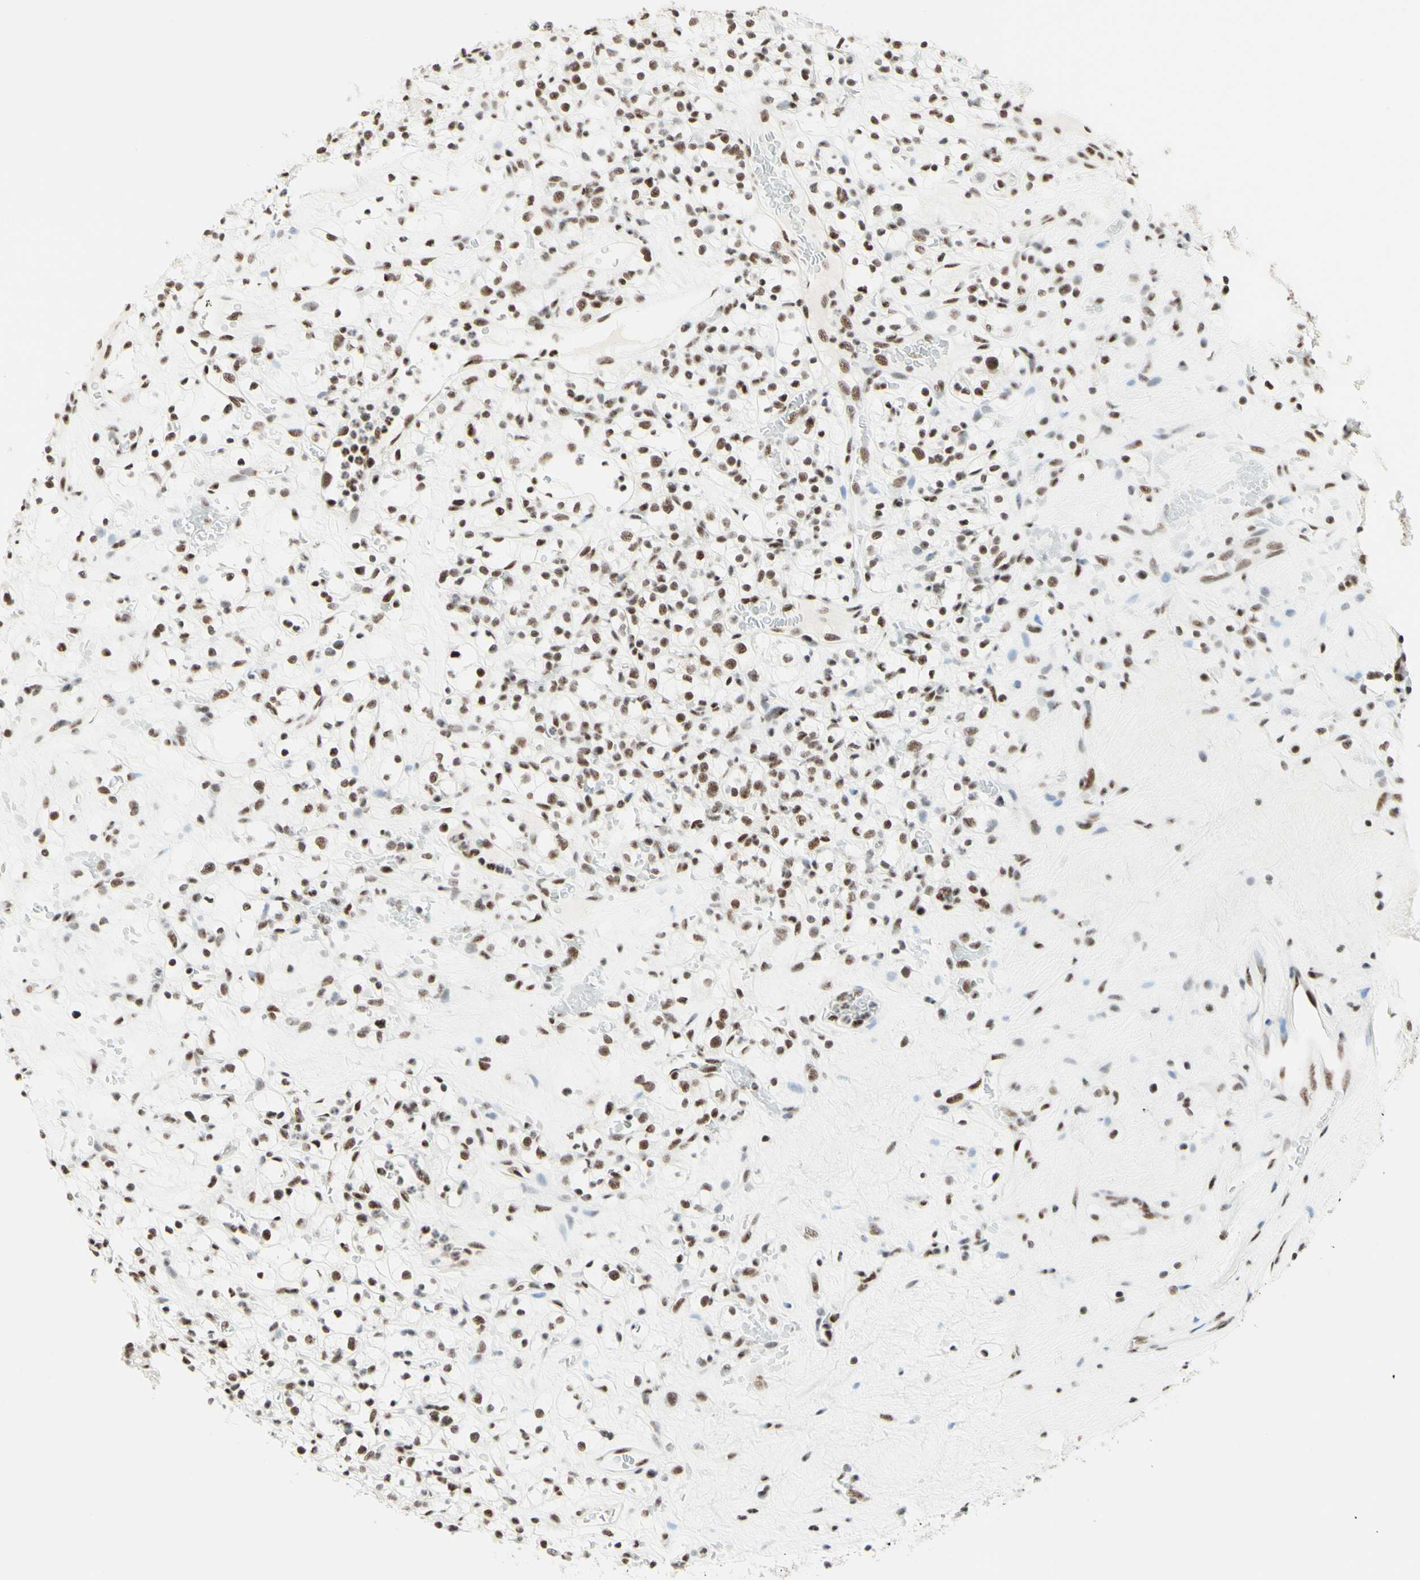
{"staining": {"intensity": "moderate", "quantity": ">75%", "location": "nuclear"}, "tissue": "renal cancer", "cell_type": "Tumor cells", "image_type": "cancer", "snomed": [{"axis": "morphology", "description": "Normal tissue, NOS"}, {"axis": "morphology", "description": "Adenocarcinoma, NOS"}, {"axis": "topography", "description": "Kidney"}], "caption": "Immunohistochemistry of human renal cancer (adenocarcinoma) demonstrates medium levels of moderate nuclear staining in about >75% of tumor cells.", "gene": "WTAP", "patient": {"sex": "female", "age": 72}}